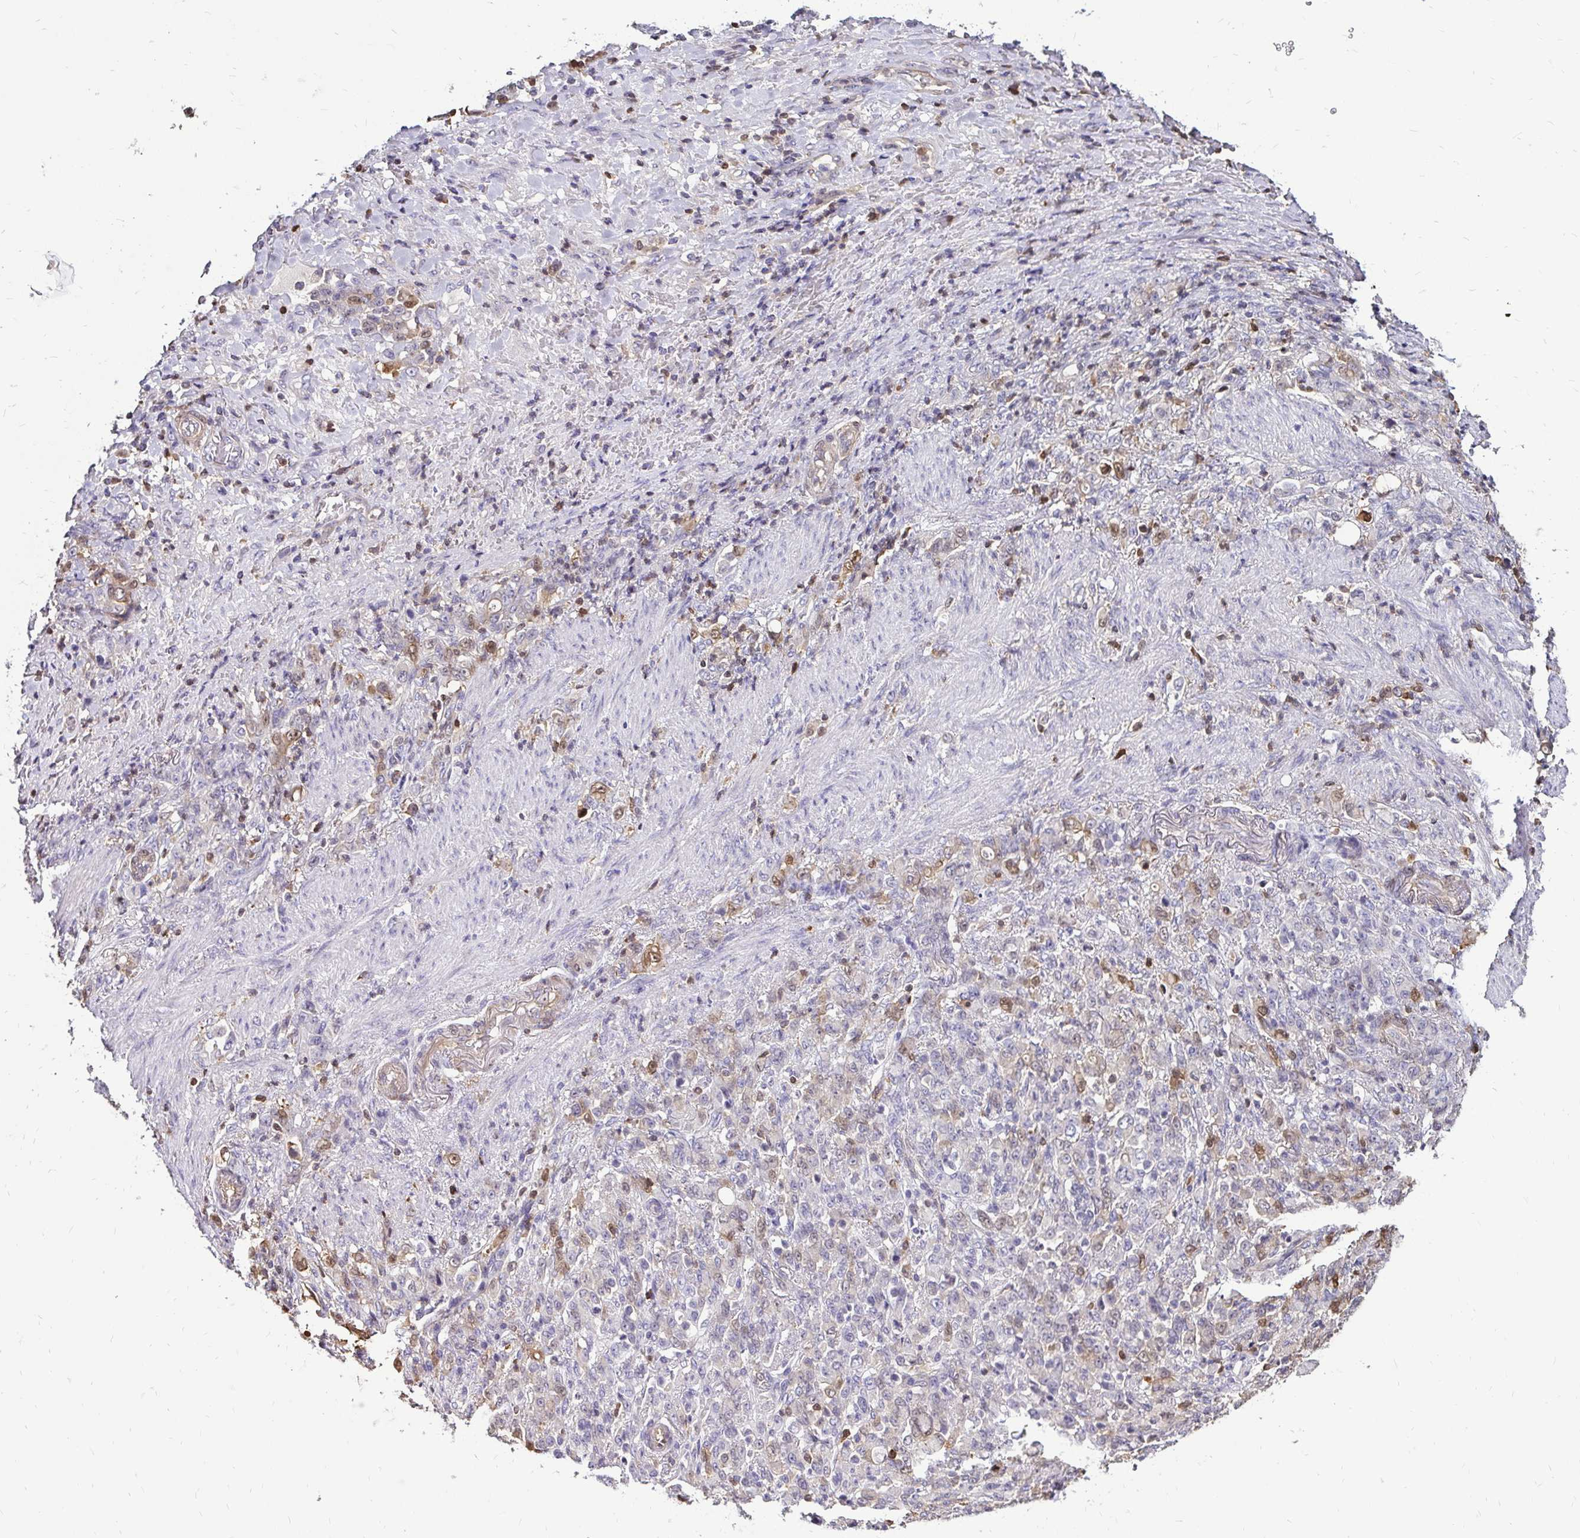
{"staining": {"intensity": "weak", "quantity": "<25%", "location": "cytoplasmic/membranous"}, "tissue": "stomach cancer", "cell_type": "Tumor cells", "image_type": "cancer", "snomed": [{"axis": "morphology", "description": "Adenocarcinoma, NOS"}, {"axis": "topography", "description": "Stomach"}], "caption": "Histopathology image shows no protein staining in tumor cells of stomach cancer tissue.", "gene": "ZFP1", "patient": {"sex": "female", "age": 79}}